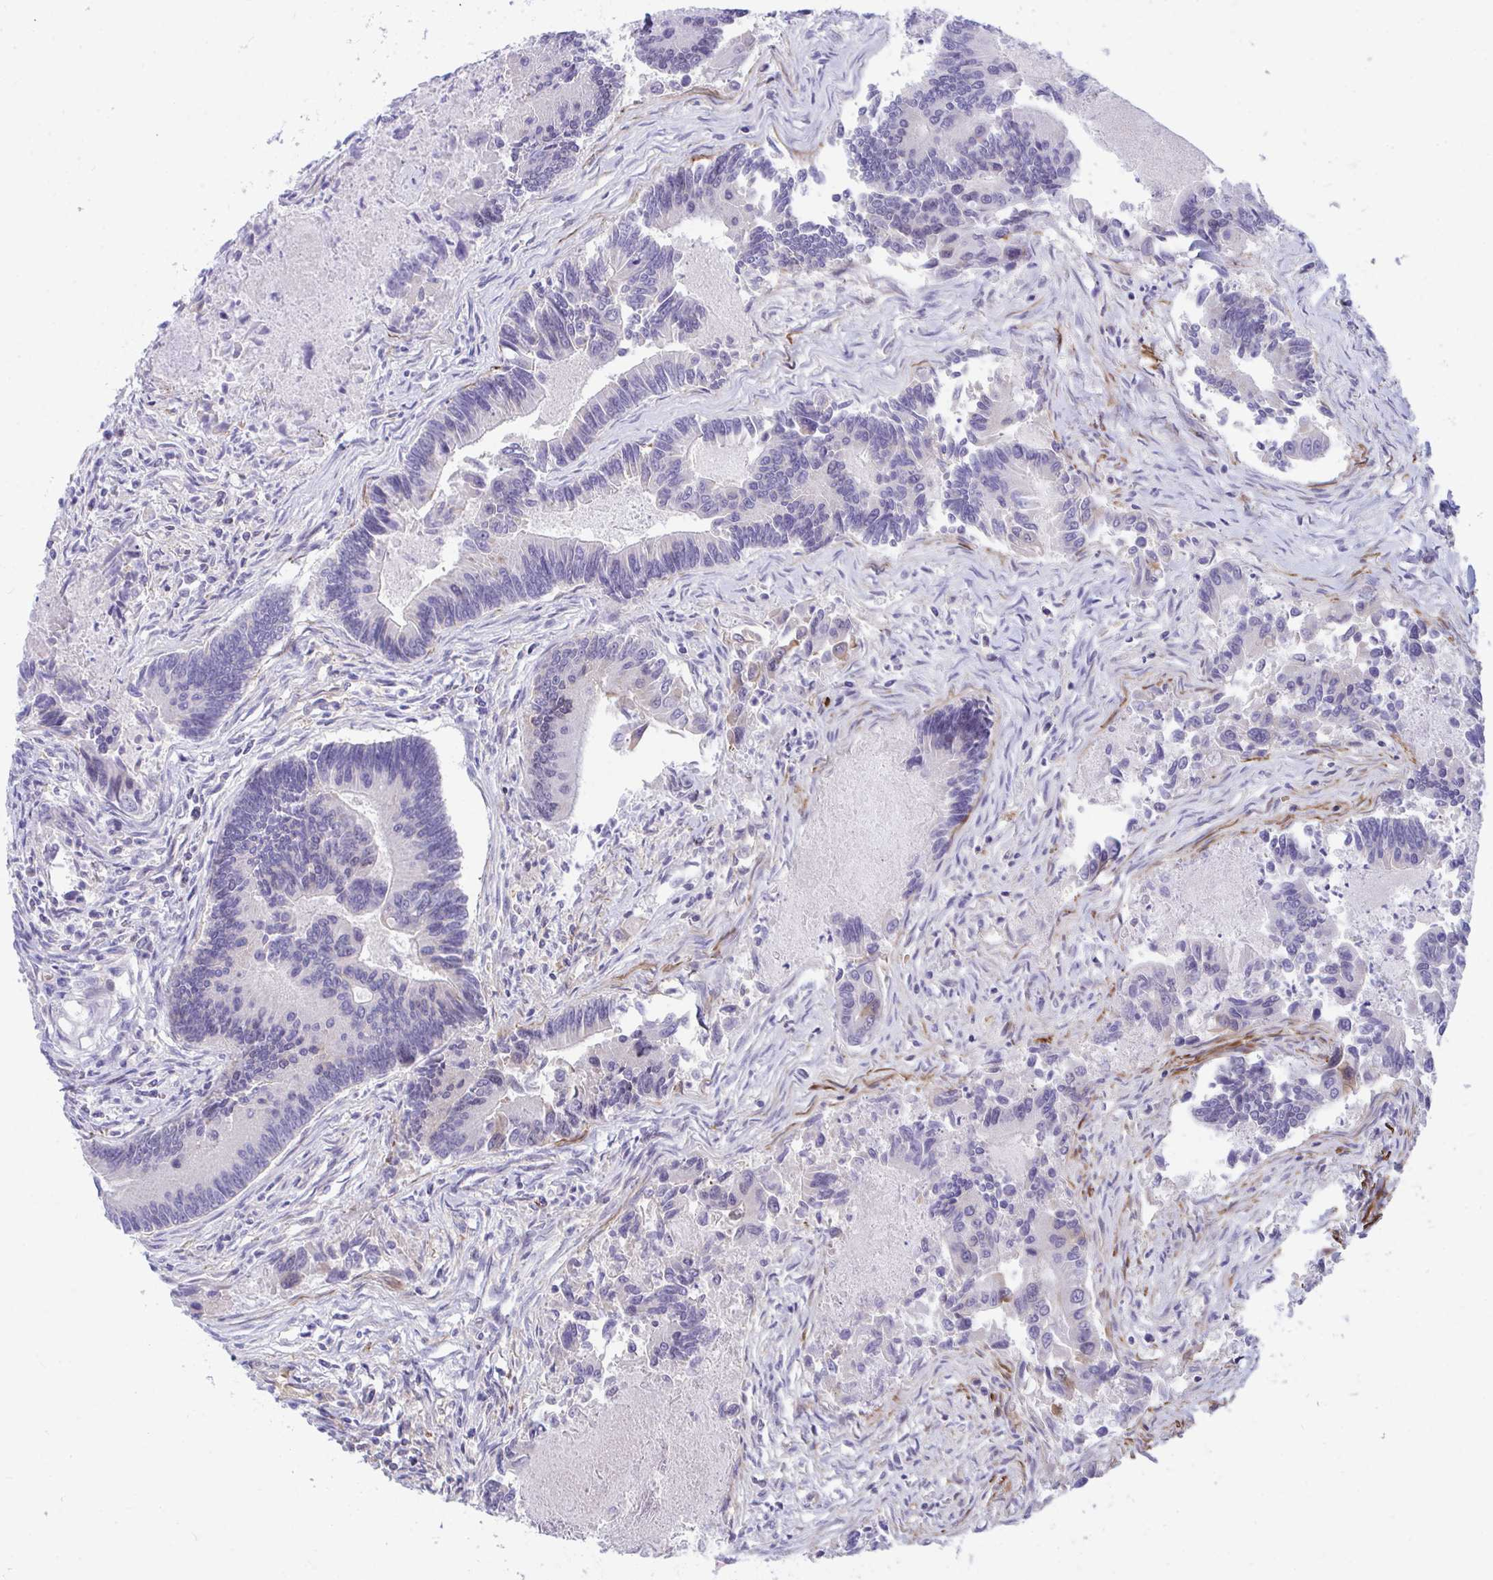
{"staining": {"intensity": "weak", "quantity": "<25%", "location": "nuclear"}, "tissue": "colorectal cancer", "cell_type": "Tumor cells", "image_type": "cancer", "snomed": [{"axis": "morphology", "description": "Adenocarcinoma, NOS"}, {"axis": "topography", "description": "Colon"}], "caption": "Immunohistochemistry of adenocarcinoma (colorectal) reveals no staining in tumor cells.", "gene": "CENPQ", "patient": {"sex": "female", "age": 67}}